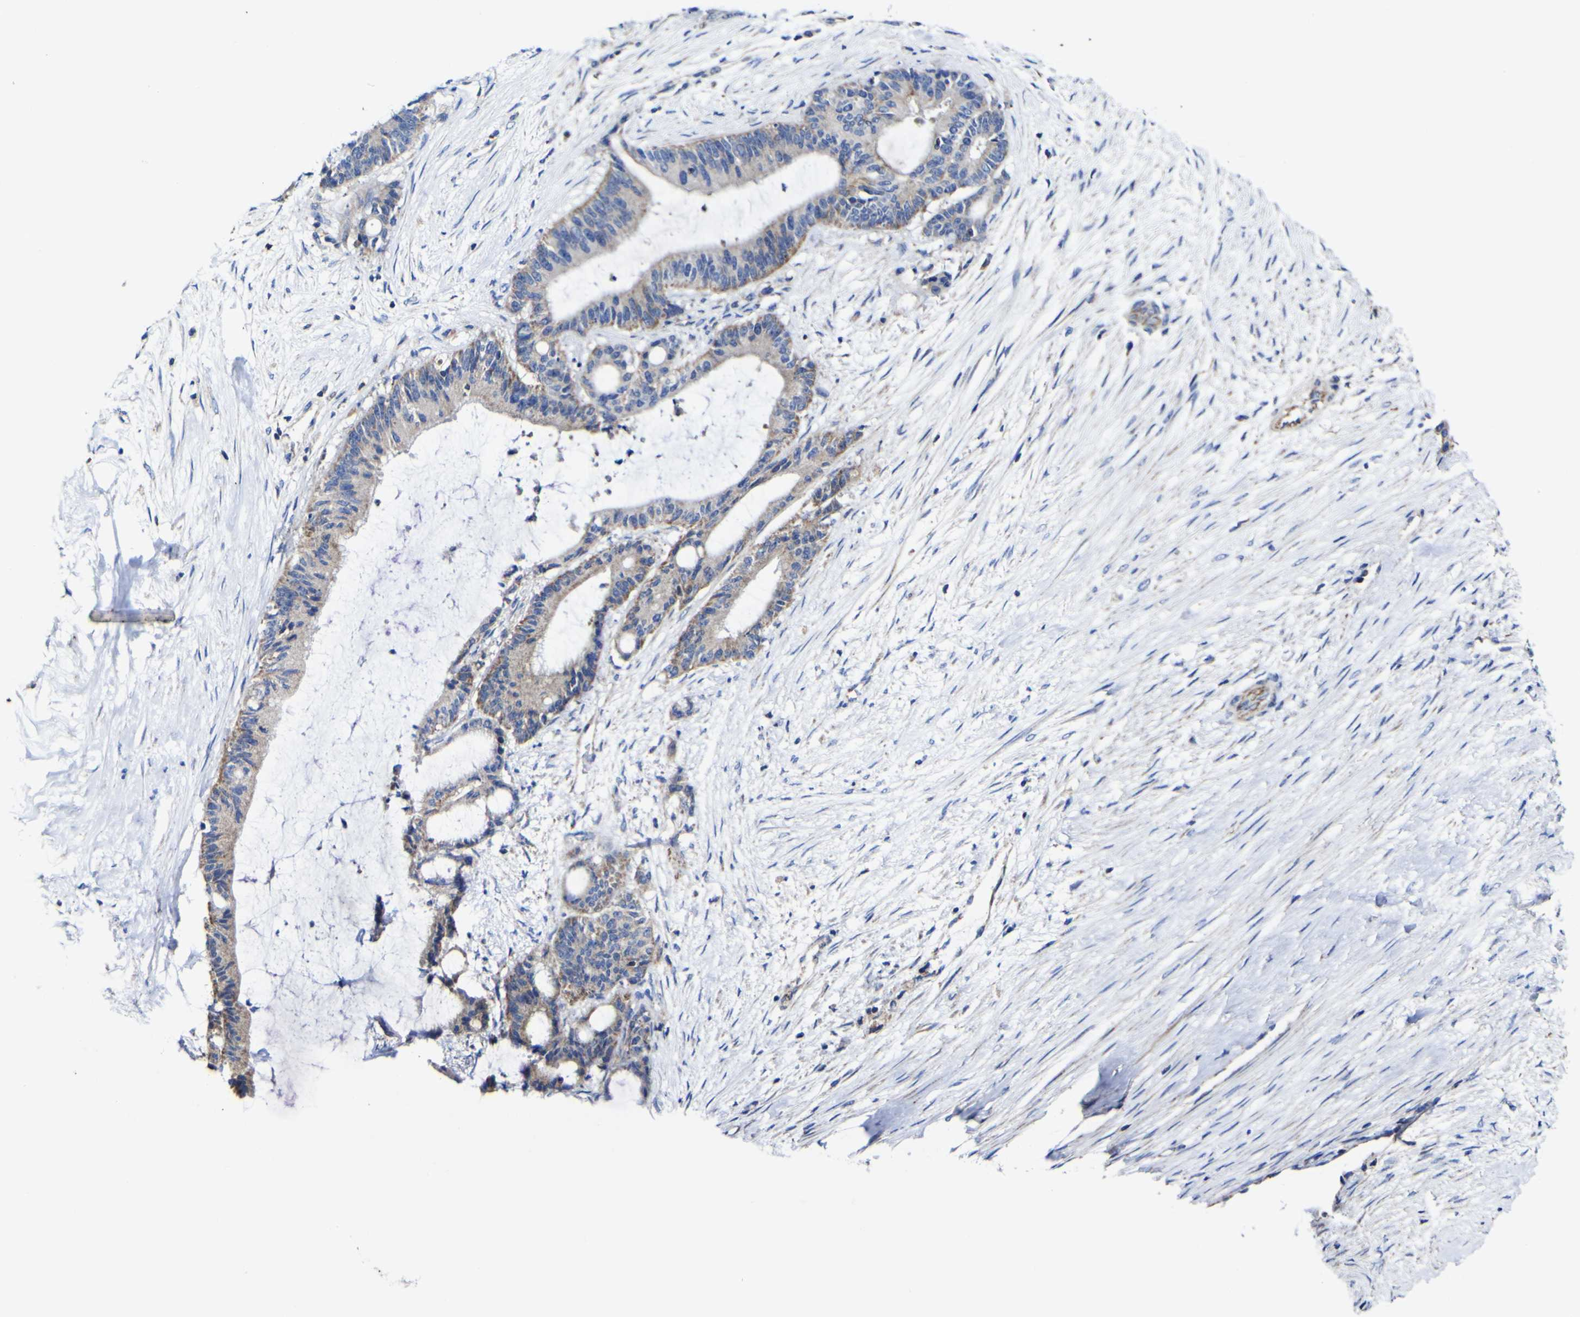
{"staining": {"intensity": "moderate", "quantity": ">75%", "location": "cytoplasmic/membranous"}, "tissue": "liver cancer", "cell_type": "Tumor cells", "image_type": "cancer", "snomed": [{"axis": "morphology", "description": "Cholangiocarcinoma"}, {"axis": "topography", "description": "Liver"}], "caption": "An IHC histopathology image of neoplastic tissue is shown. Protein staining in brown highlights moderate cytoplasmic/membranous positivity in liver cancer within tumor cells. The staining was performed using DAB (3,3'-diaminobenzidine) to visualize the protein expression in brown, while the nuclei were stained in blue with hematoxylin (Magnification: 20x).", "gene": "CCDC90B", "patient": {"sex": "female", "age": 73}}